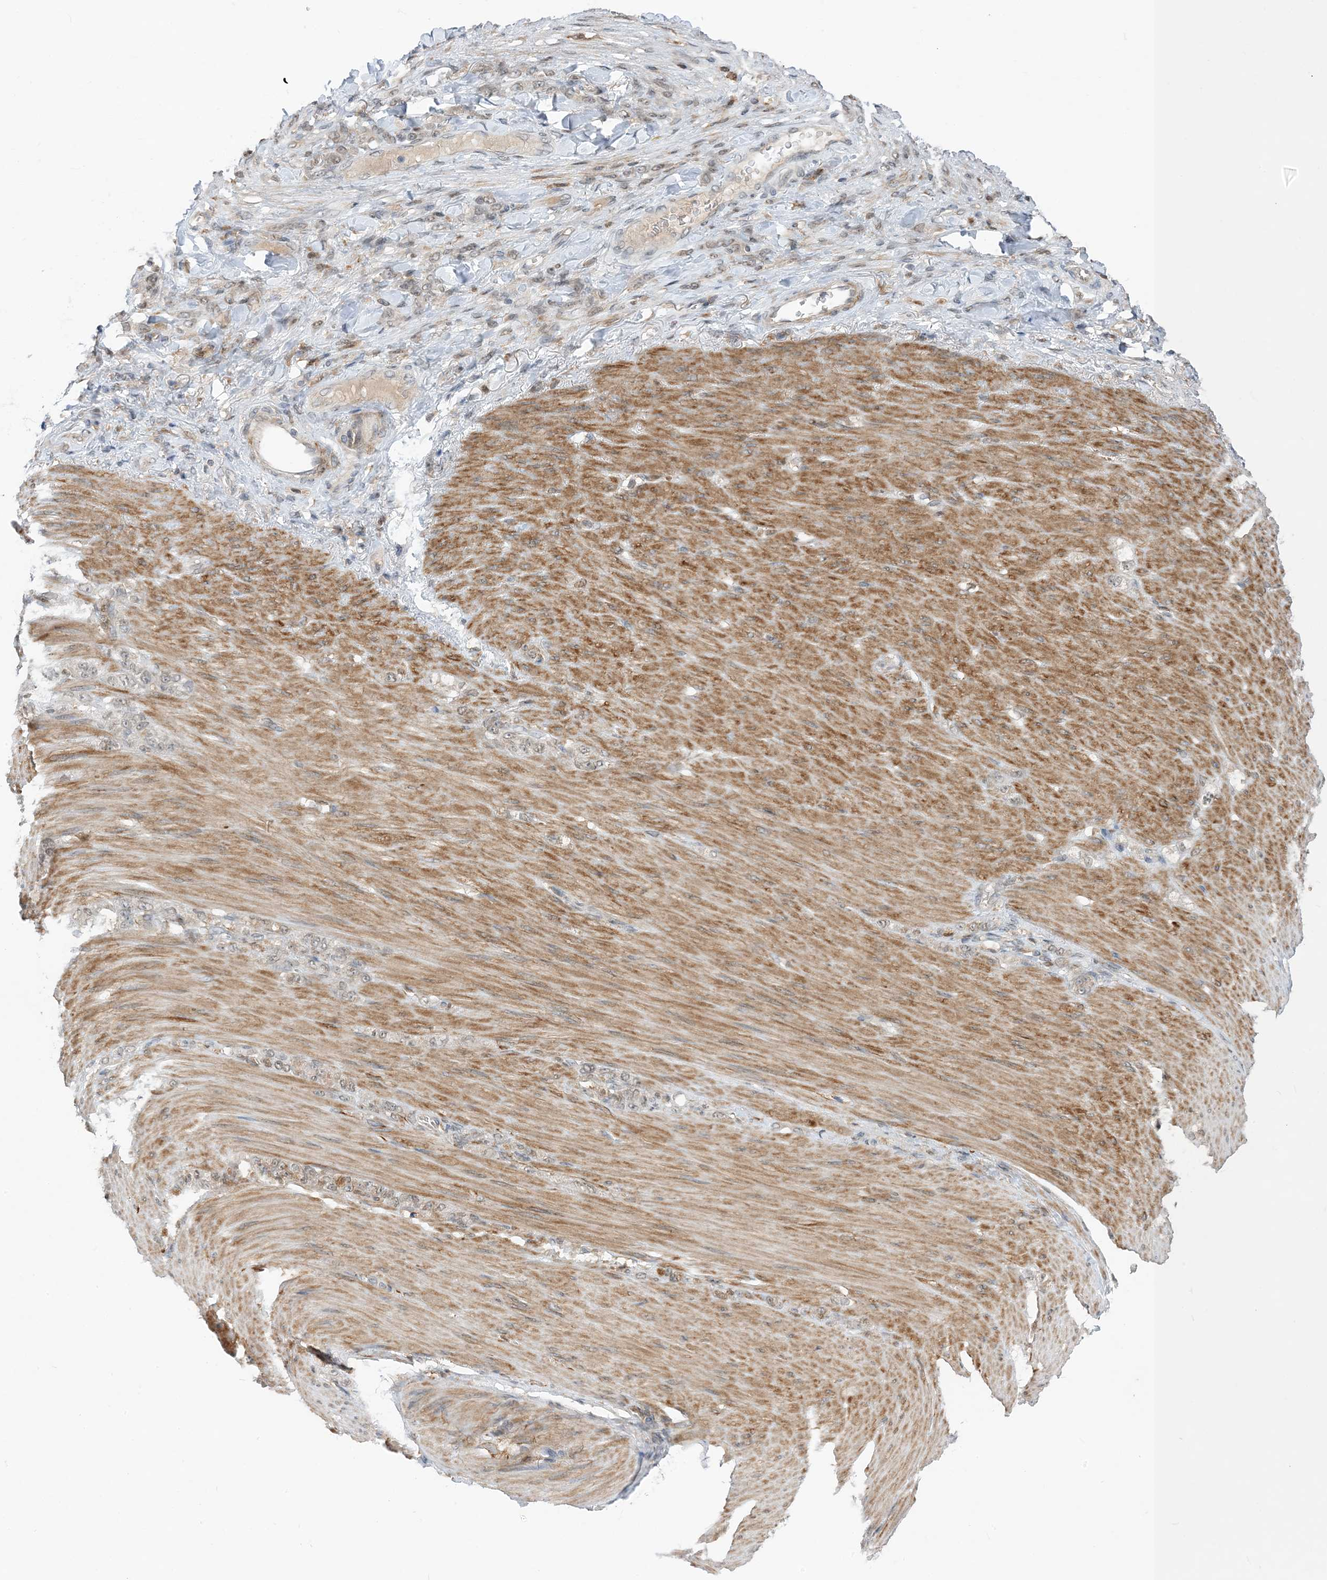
{"staining": {"intensity": "weak", "quantity": "<25%", "location": "nuclear"}, "tissue": "stomach cancer", "cell_type": "Tumor cells", "image_type": "cancer", "snomed": [{"axis": "morphology", "description": "Normal tissue, NOS"}, {"axis": "morphology", "description": "Adenocarcinoma, NOS"}, {"axis": "topography", "description": "Stomach"}], "caption": "DAB immunohistochemical staining of human stomach cancer (adenocarcinoma) displays no significant expression in tumor cells.", "gene": "NAGK", "patient": {"sex": "male", "age": 82}}